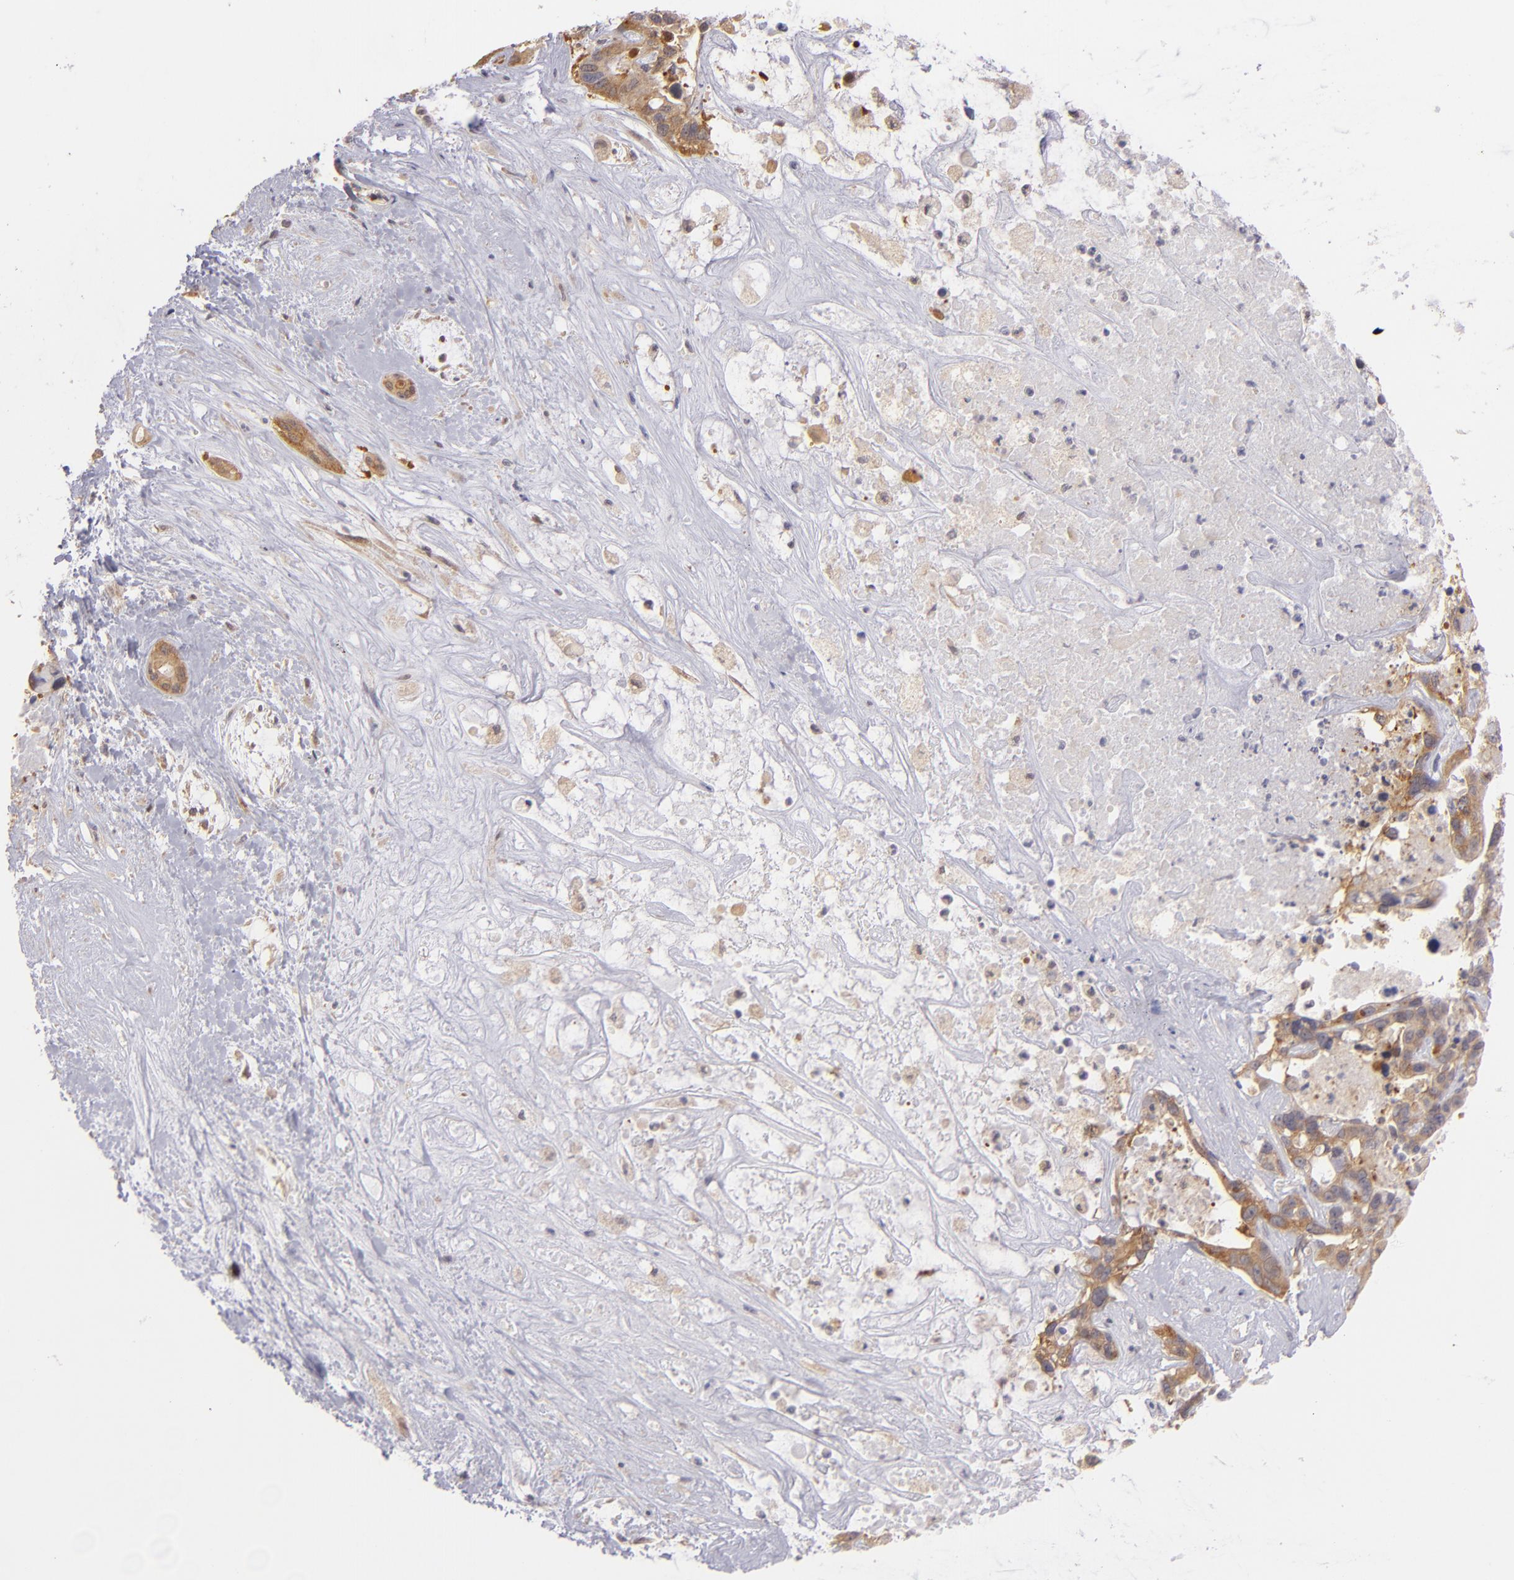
{"staining": {"intensity": "moderate", "quantity": "25%-75%", "location": "cytoplasmic/membranous"}, "tissue": "liver cancer", "cell_type": "Tumor cells", "image_type": "cancer", "snomed": [{"axis": "morphology", "description": "Cholangiocarcinoma"}, {"axis": "topography", "description": "Liver"}], "caption": "Protein expression analysis of human liver cancer reveals moderate cytoplasmic/membranous positivity in approximately 25%-75% of tumor cells.", "gene": "PTPN13", "patient": {"sex": "female", "age": 65}}